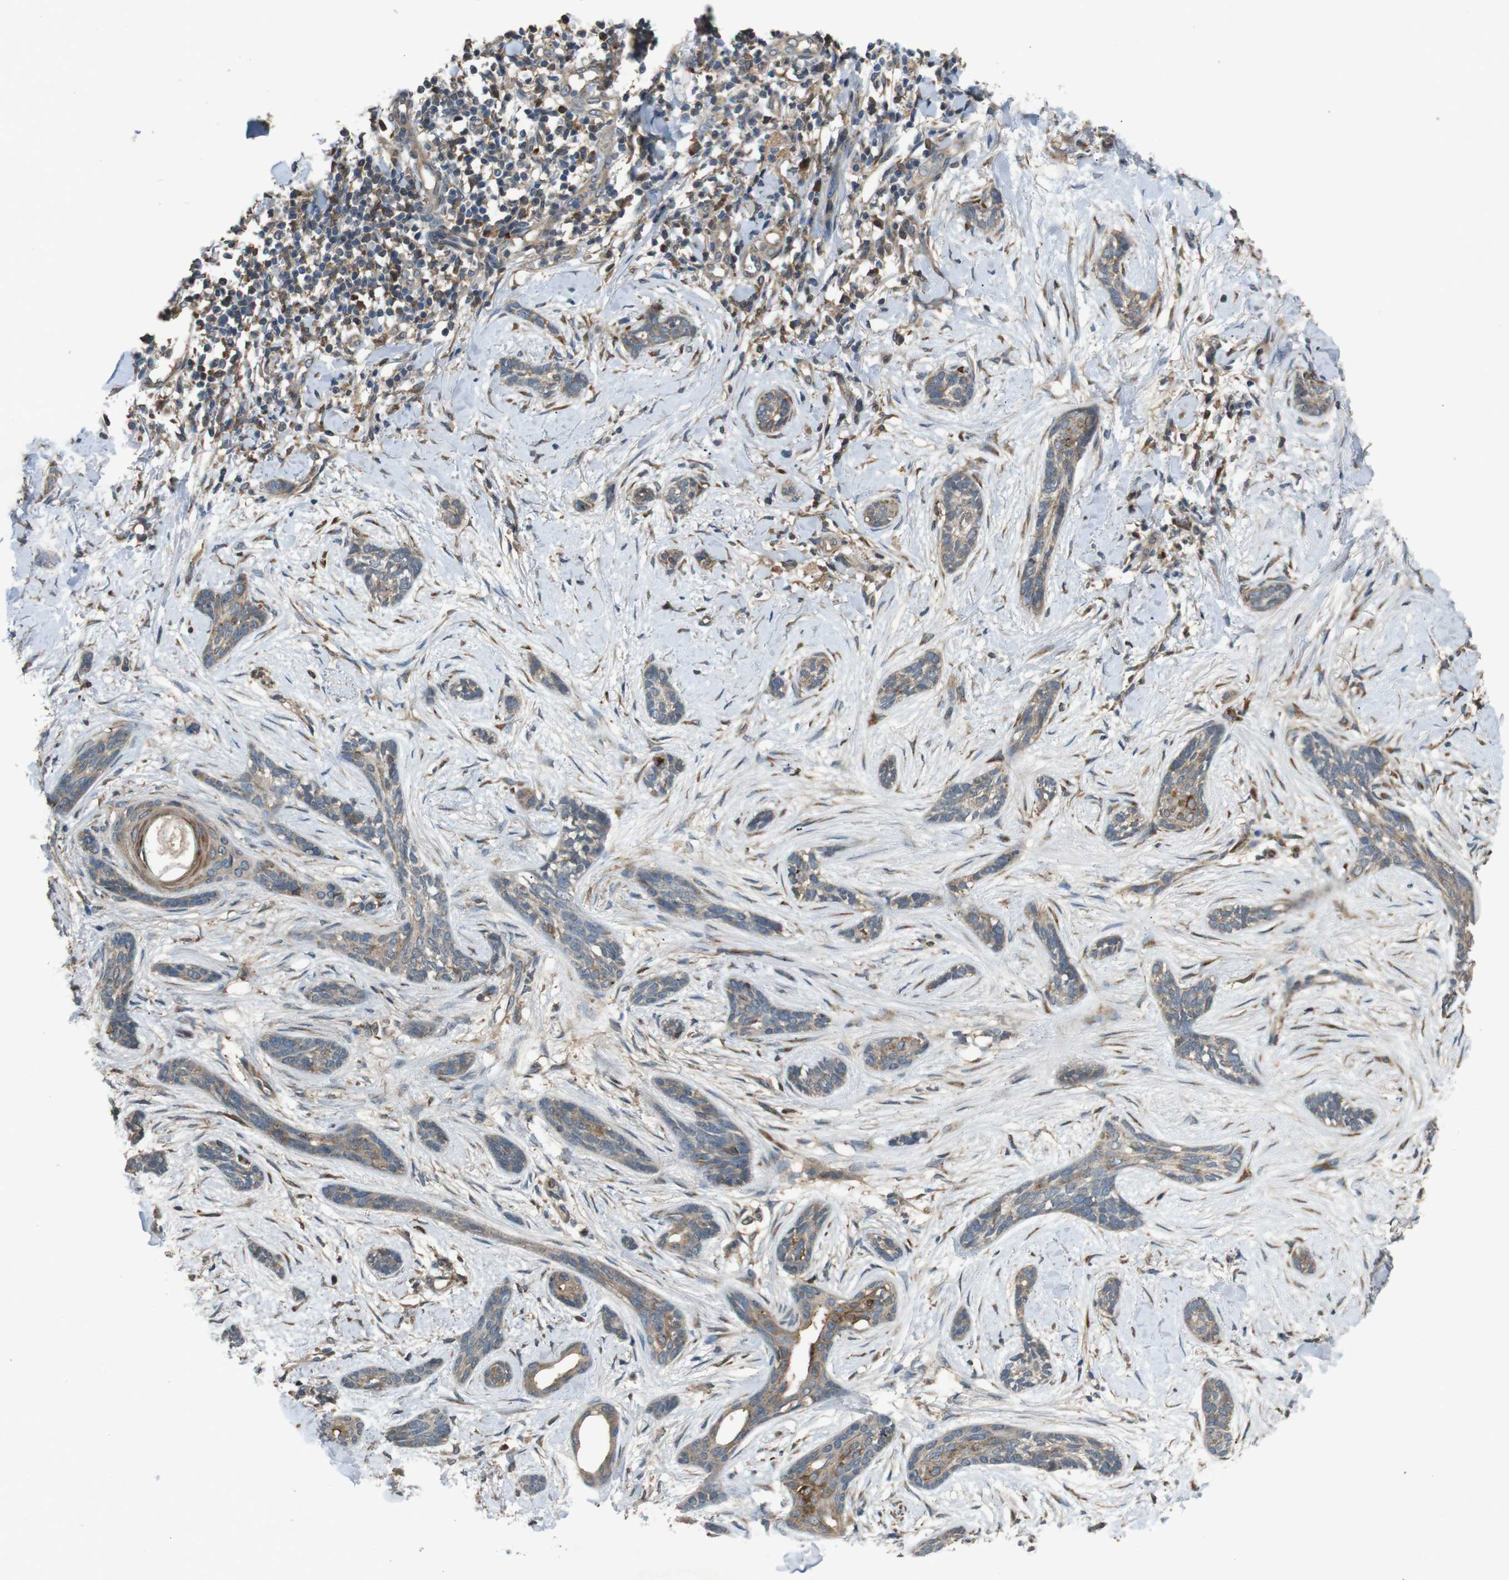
{"staining": {"intensity": "weak", "quantity": ">75%", "location": "cytoplasmic/membranous"}, "tissue": "skin cancer", "cell_type": "Tumor cells", "image_type": "cancer", "snomed": [{"axis": "morphology", "description": "Basal cell carcinoma"}, {"axis": "morphology", "description": "Adnexal tumor, benign"}, {"axis": "topography", "description": "Skin"}], "caption": "DAB (3,3'-diaminobenzidine) immunohistochemical staining of skin basal cell carcinoma shows weak cytoplasmic/membranous protein positivity in approximately >75% of tumor cells. (Stains: DAB (3,3'-diaminobenzidine) in brown, nuclei in blue, Microscopy: brightfield microscopy at high magnification).", "gene": "ARHGAP24", "patient": {"sex": "female", "age": 42}}